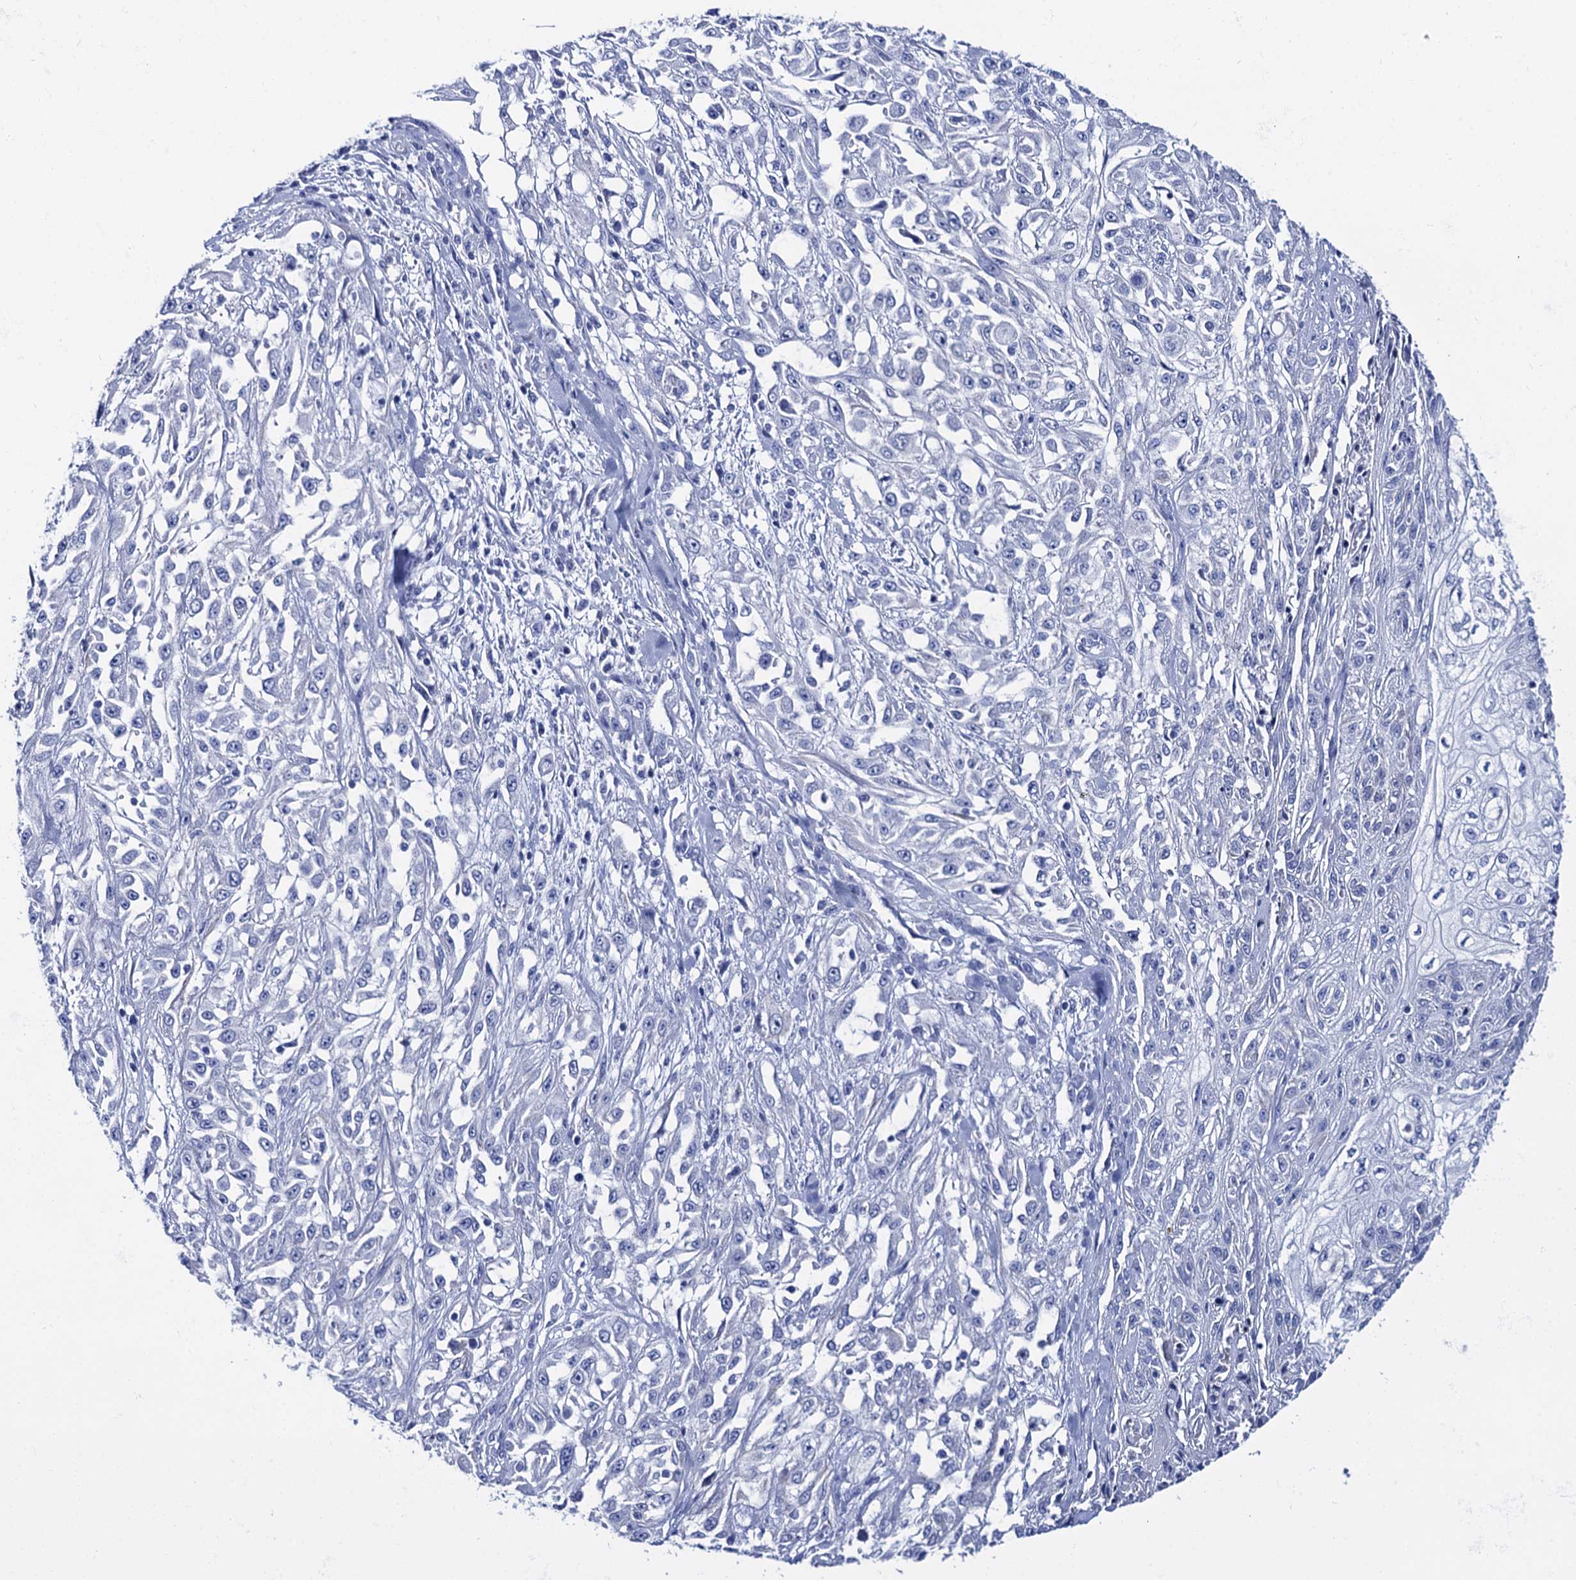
{"staining": {"intensity": "negative", "quantity": "none", "location": "none"}, "tissue": "skin cancer", "cell_type": "Tumor cells", "image_type": "cancer", "snomed": [{"axis": "morphology", "description": "Squamous cell carcinoma, NOS"}, {"axis": "morphology", "description": "Squamous cell carcinoma, metastatic, NOS"}, {"axis": "topography", "description": "Skin"}, {"axis": "topography", "description": "Lymph node"}], "caption": "Immunohistochemistry of human skin cancer reveals no staining in tumor cells.", "gene": "RAB3IP", "patient": {"sex": "male", "age": 75}}